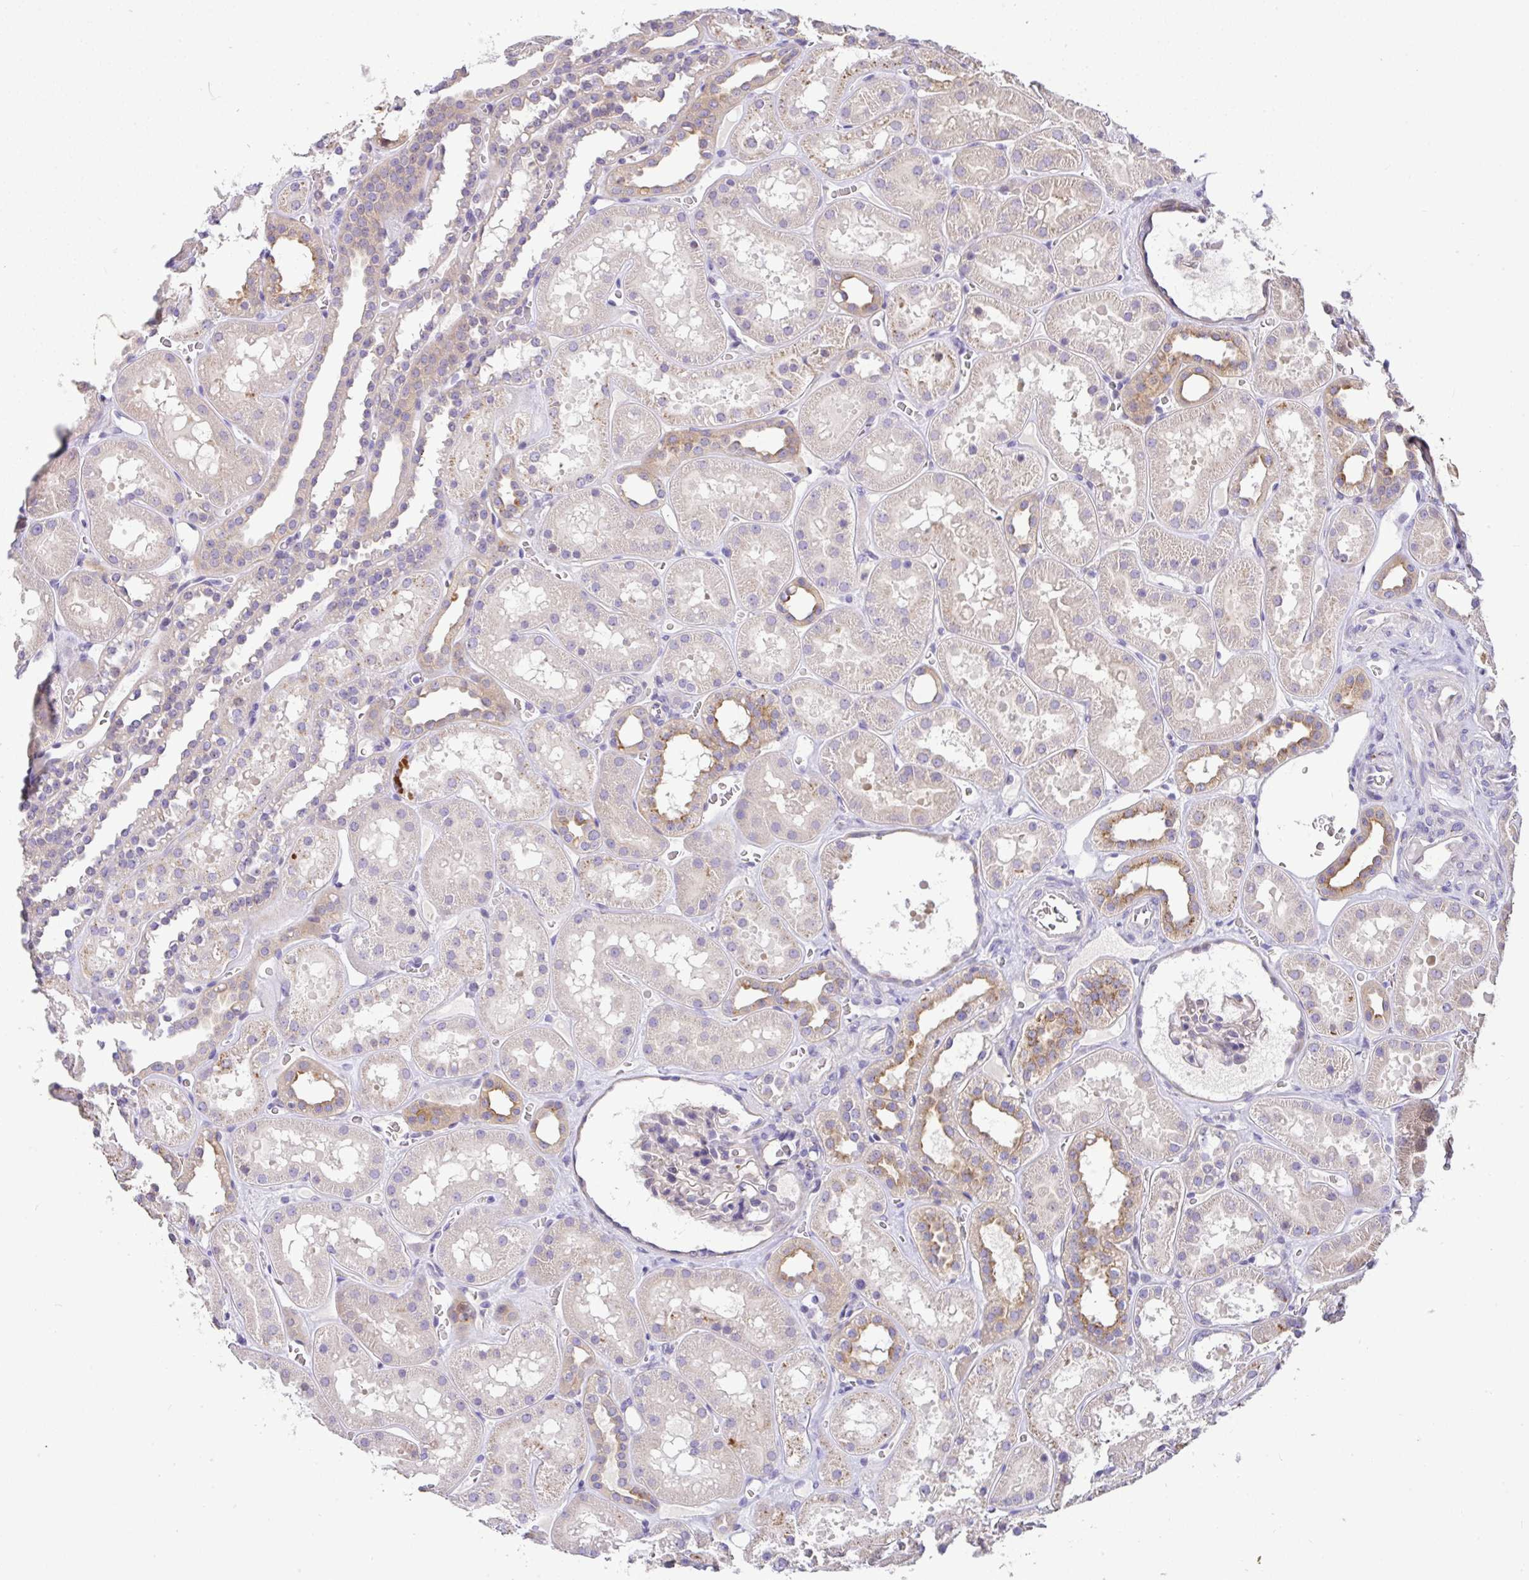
{"staining": {"intensity": "moderate", "quantity": "<25%", "location": "cytoplasmic/membranous"}, "tissue": "kidney", "cell_type": "Cells in glomeruli", "image_type": "normal", "snomed": [{"axis": "morphology", "description": "Normal tissue, NOS"}, {"axis": "topography", "description": "Kidney"}], "caption": "Brown immunohistochemical staining in benign kidney reveals moderate cytoplasmic/membranous expression in about <25% of cells in glomeruli.", "gene": "EPN3", "patient": {"sex": "female", "age": 41}}